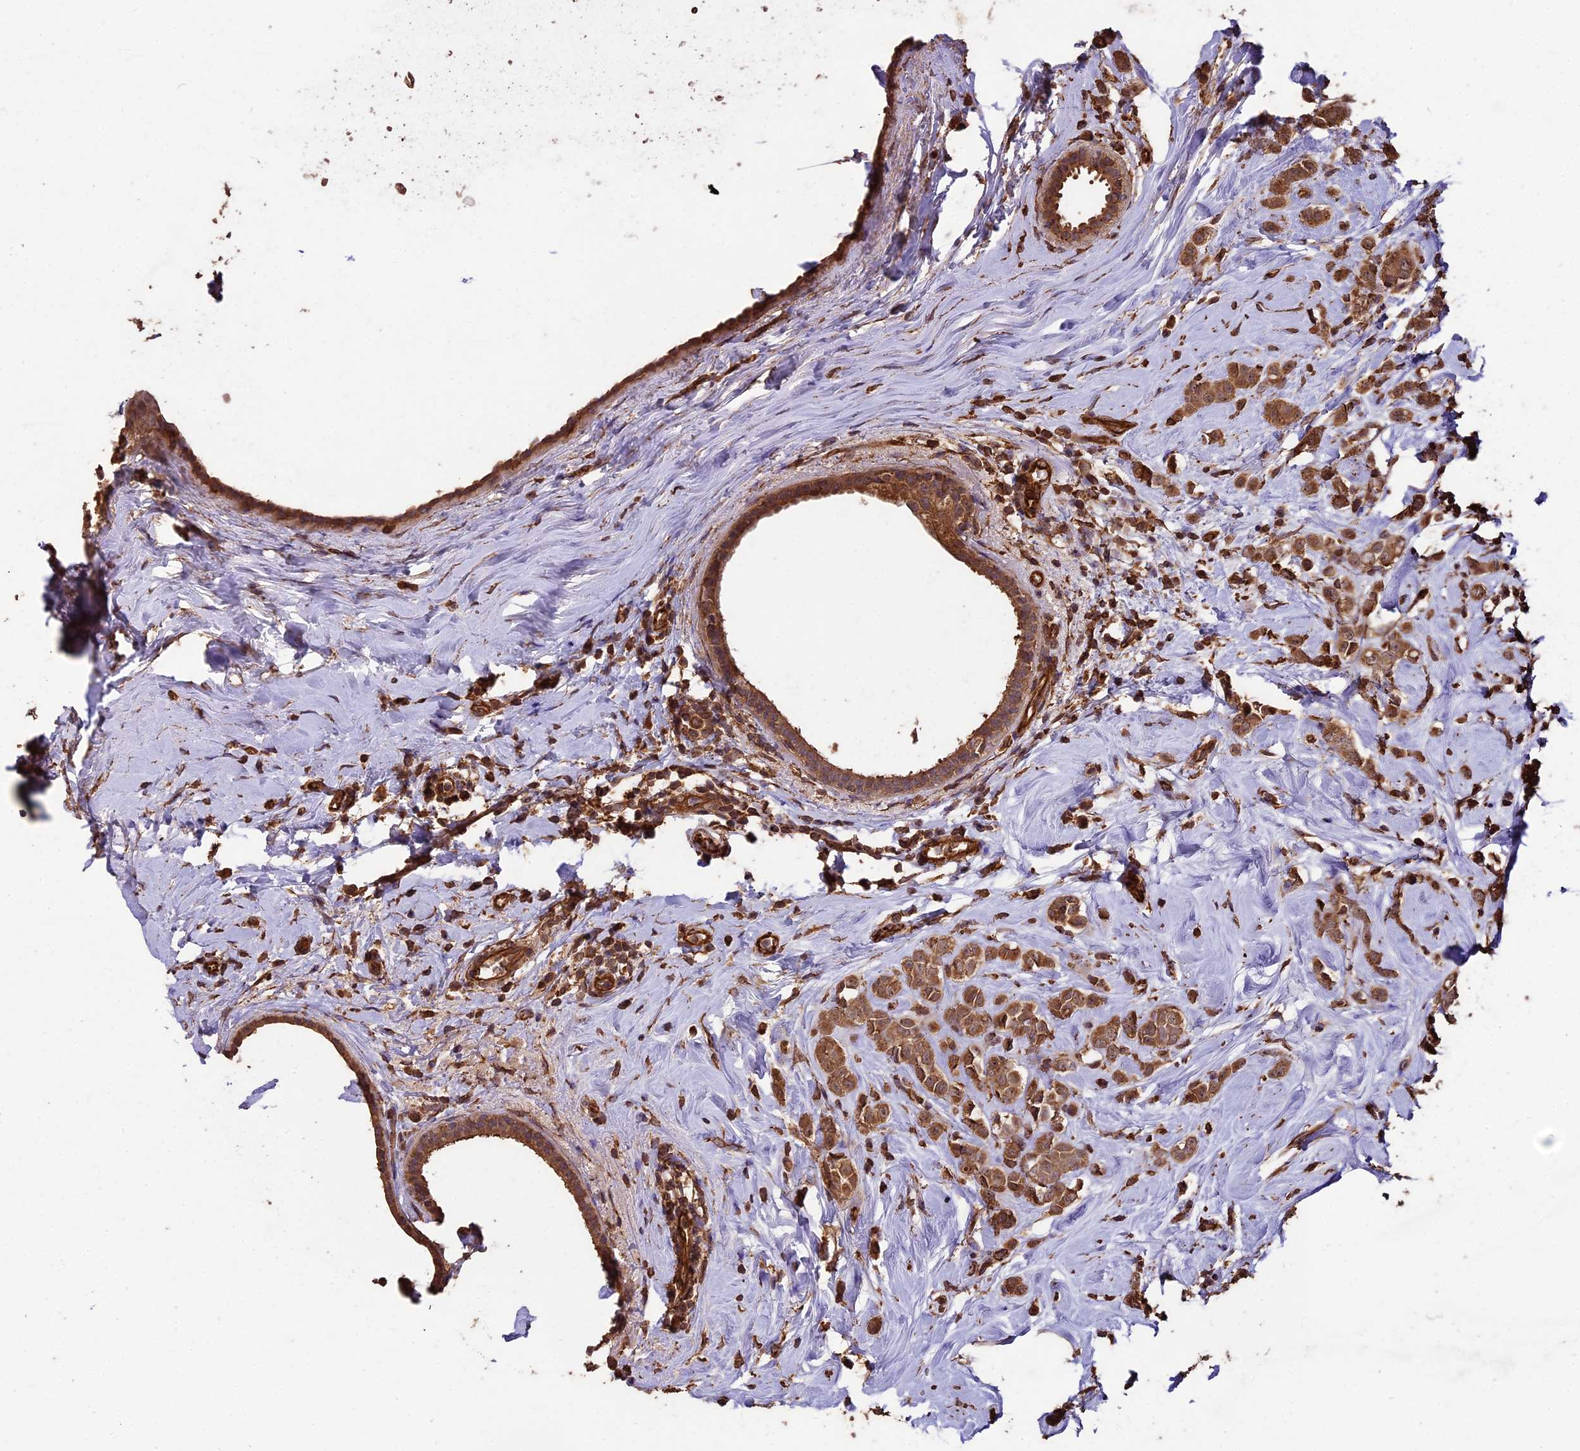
{"staining": {"intensity": "moderate", "quantity": ">75%", "location": "cytoplasmic/membranous"}, "tissue": "breast cancer", "cell_type": "Tumor cells", "image_type": "cancer", "snomed": [{"axis": "morphology", "description": "Lobular carcinoma"}, {"axis": "topography", "description": "Breast"}], "caption": "Immunohistochemical staining of human breast cancer demonstrates medium levels of moderate cytoplasmic/membranous protein positivity in about >75% of tumor cells.", "gene": "TTLL10", "patient": {"sex": "female", "age": 47}}